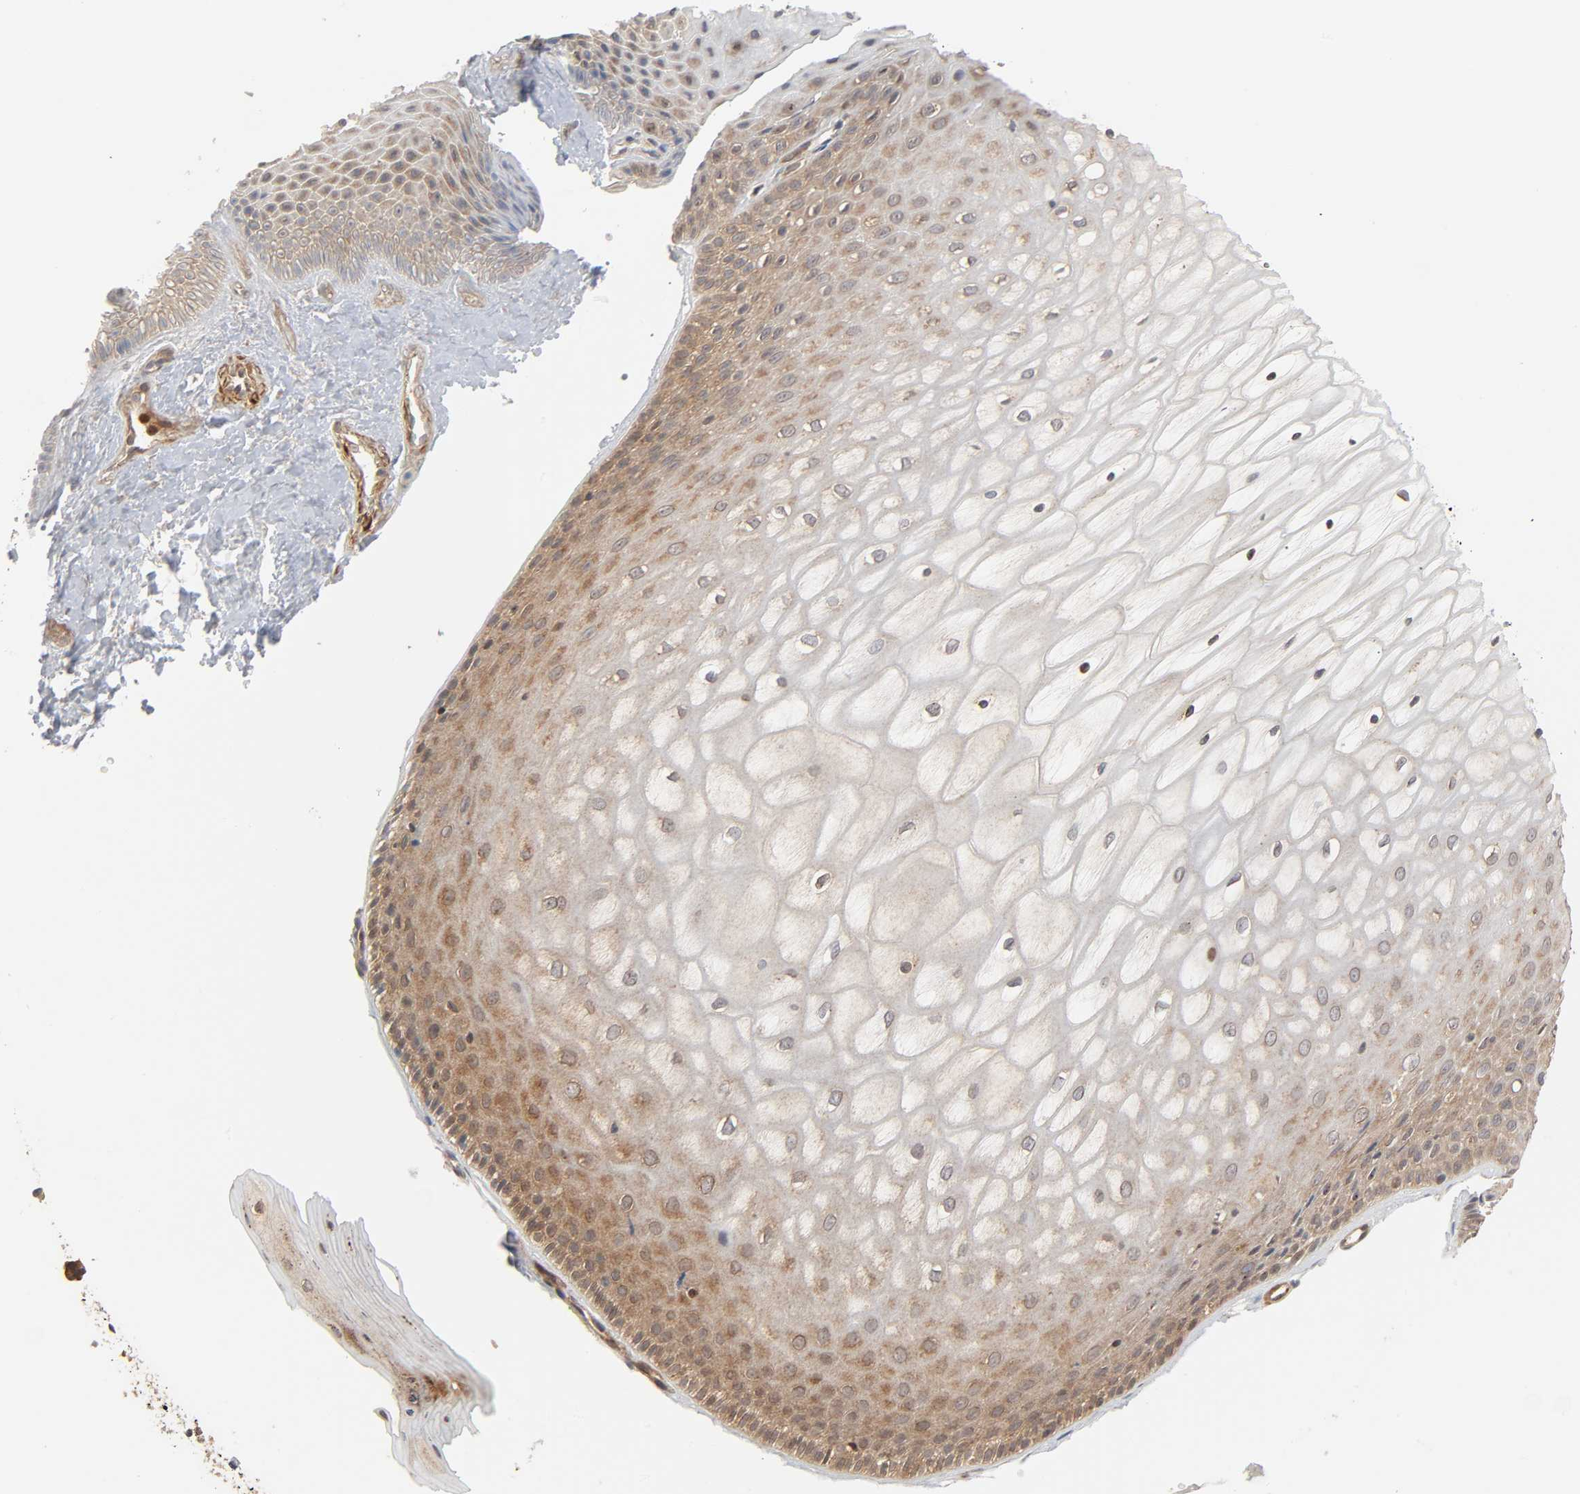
{"staining": {"intensity": "moderate", "quantity": ">75%", "location": "cytoplasmic/membranous,nuclear"}, "tissue": "cervix", "cell_type": "Glandular cells", "image_type": "normal", "snomed": [{"axis": "morphology", "description": "Normal tissue, NOS"}, {"axis": "topography", "description": "Cervix"}], "caption": "A high-resolution image shows IHC staining of benign cervix, which exhibits moderate cytoplasmic/membranous,nuclear positivity in approximately >75% of glandular cells.", "gene": "NEMF", "patient": {"sex": "female", "age": 55}}